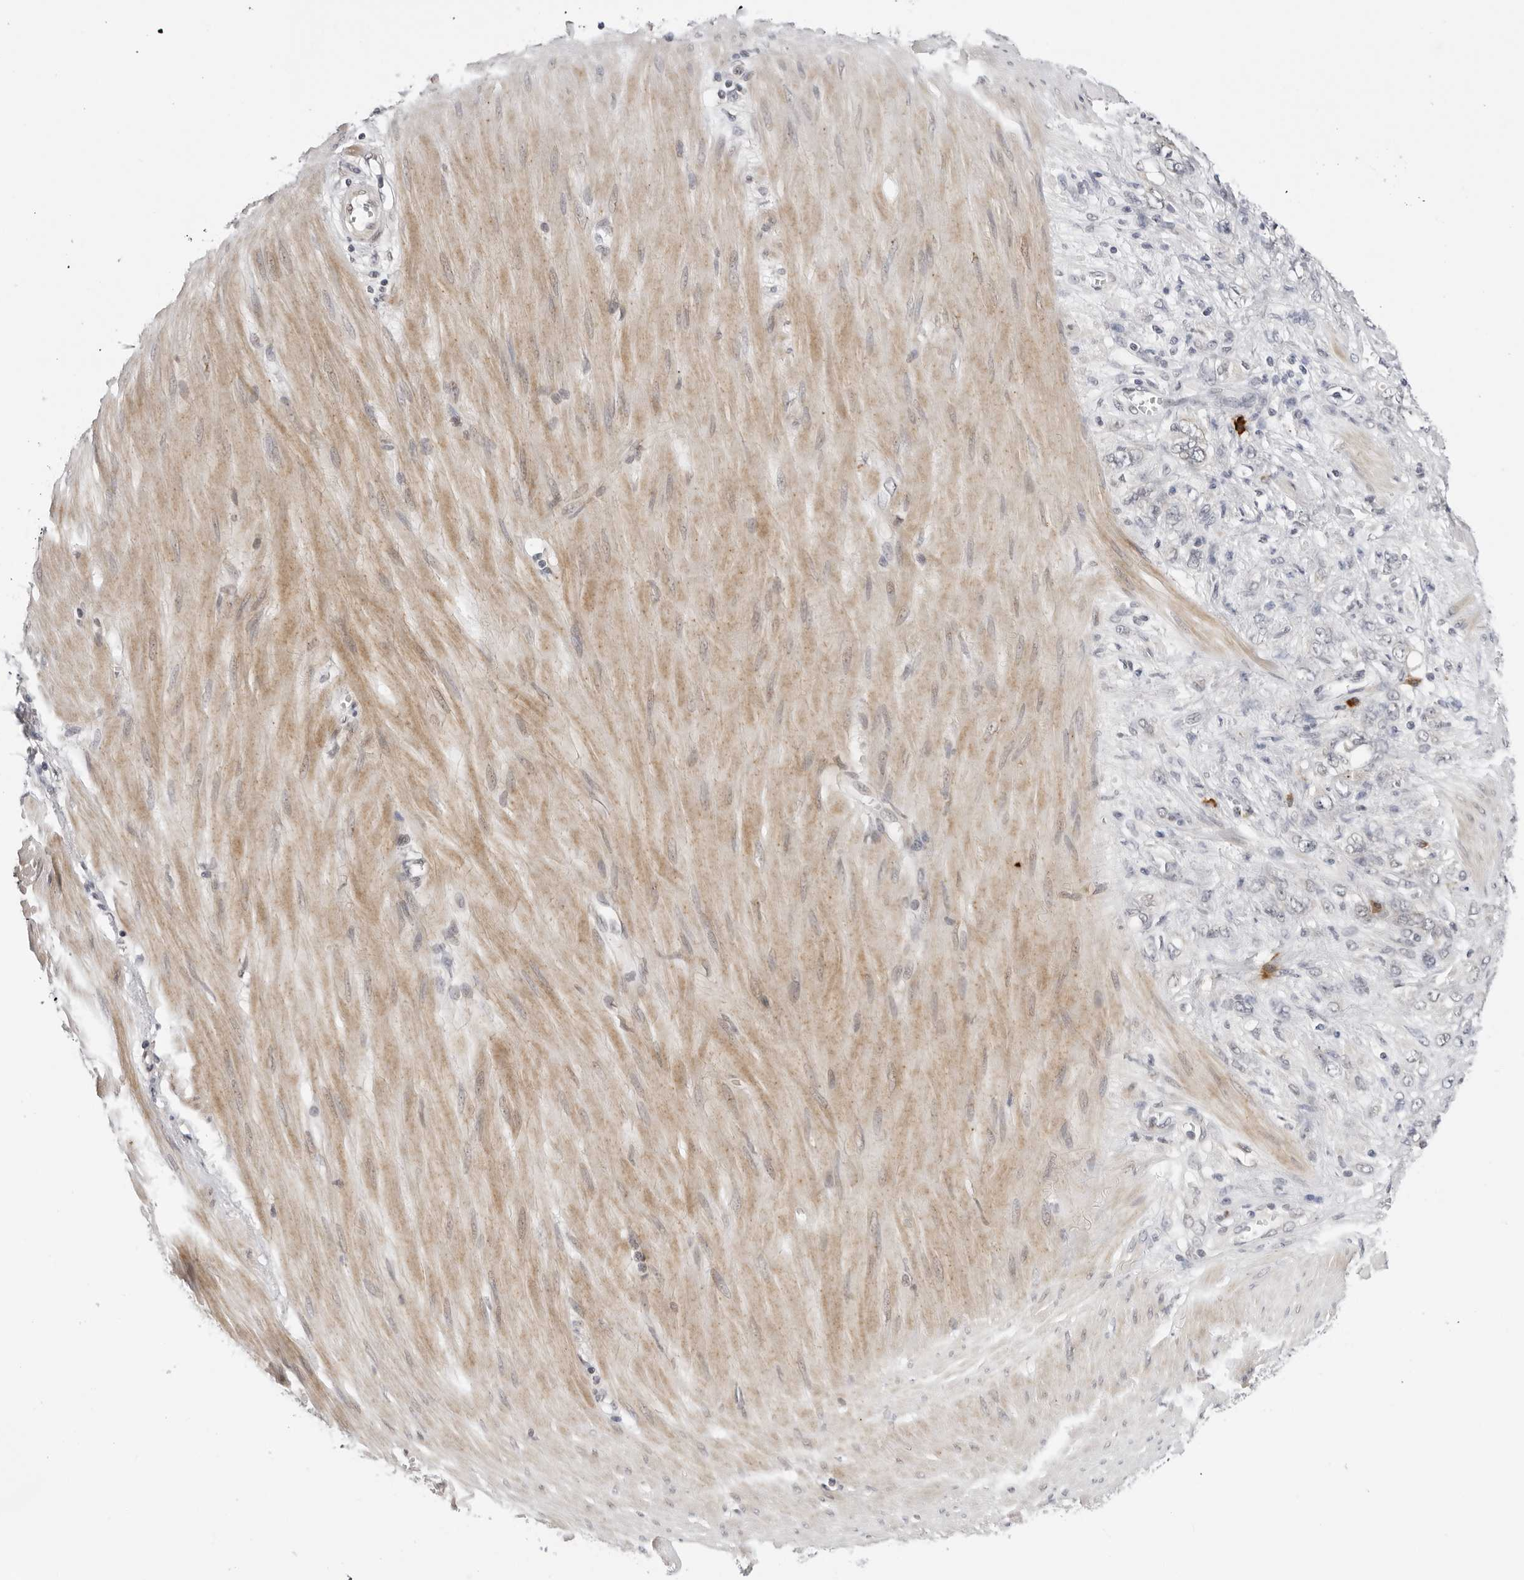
{"staining": {"intensity": "negative", "quantity": "none", "location": "none"}, "tissue": "stomach cancer", "cell_type": "Tumor cells", "image_type": "cancer", "snomed": [{"axis": "morphology", "description": "Adenocarcinoma, NOS"}, {"axis": "topography", "description": "Stomach"}], "caption": "This is an IHC photomicrograph of human stomach cancer. There is no positivity in tumor cells.", "gene": "IL17RA", "patient": {"sex": "female", "age": 76}}